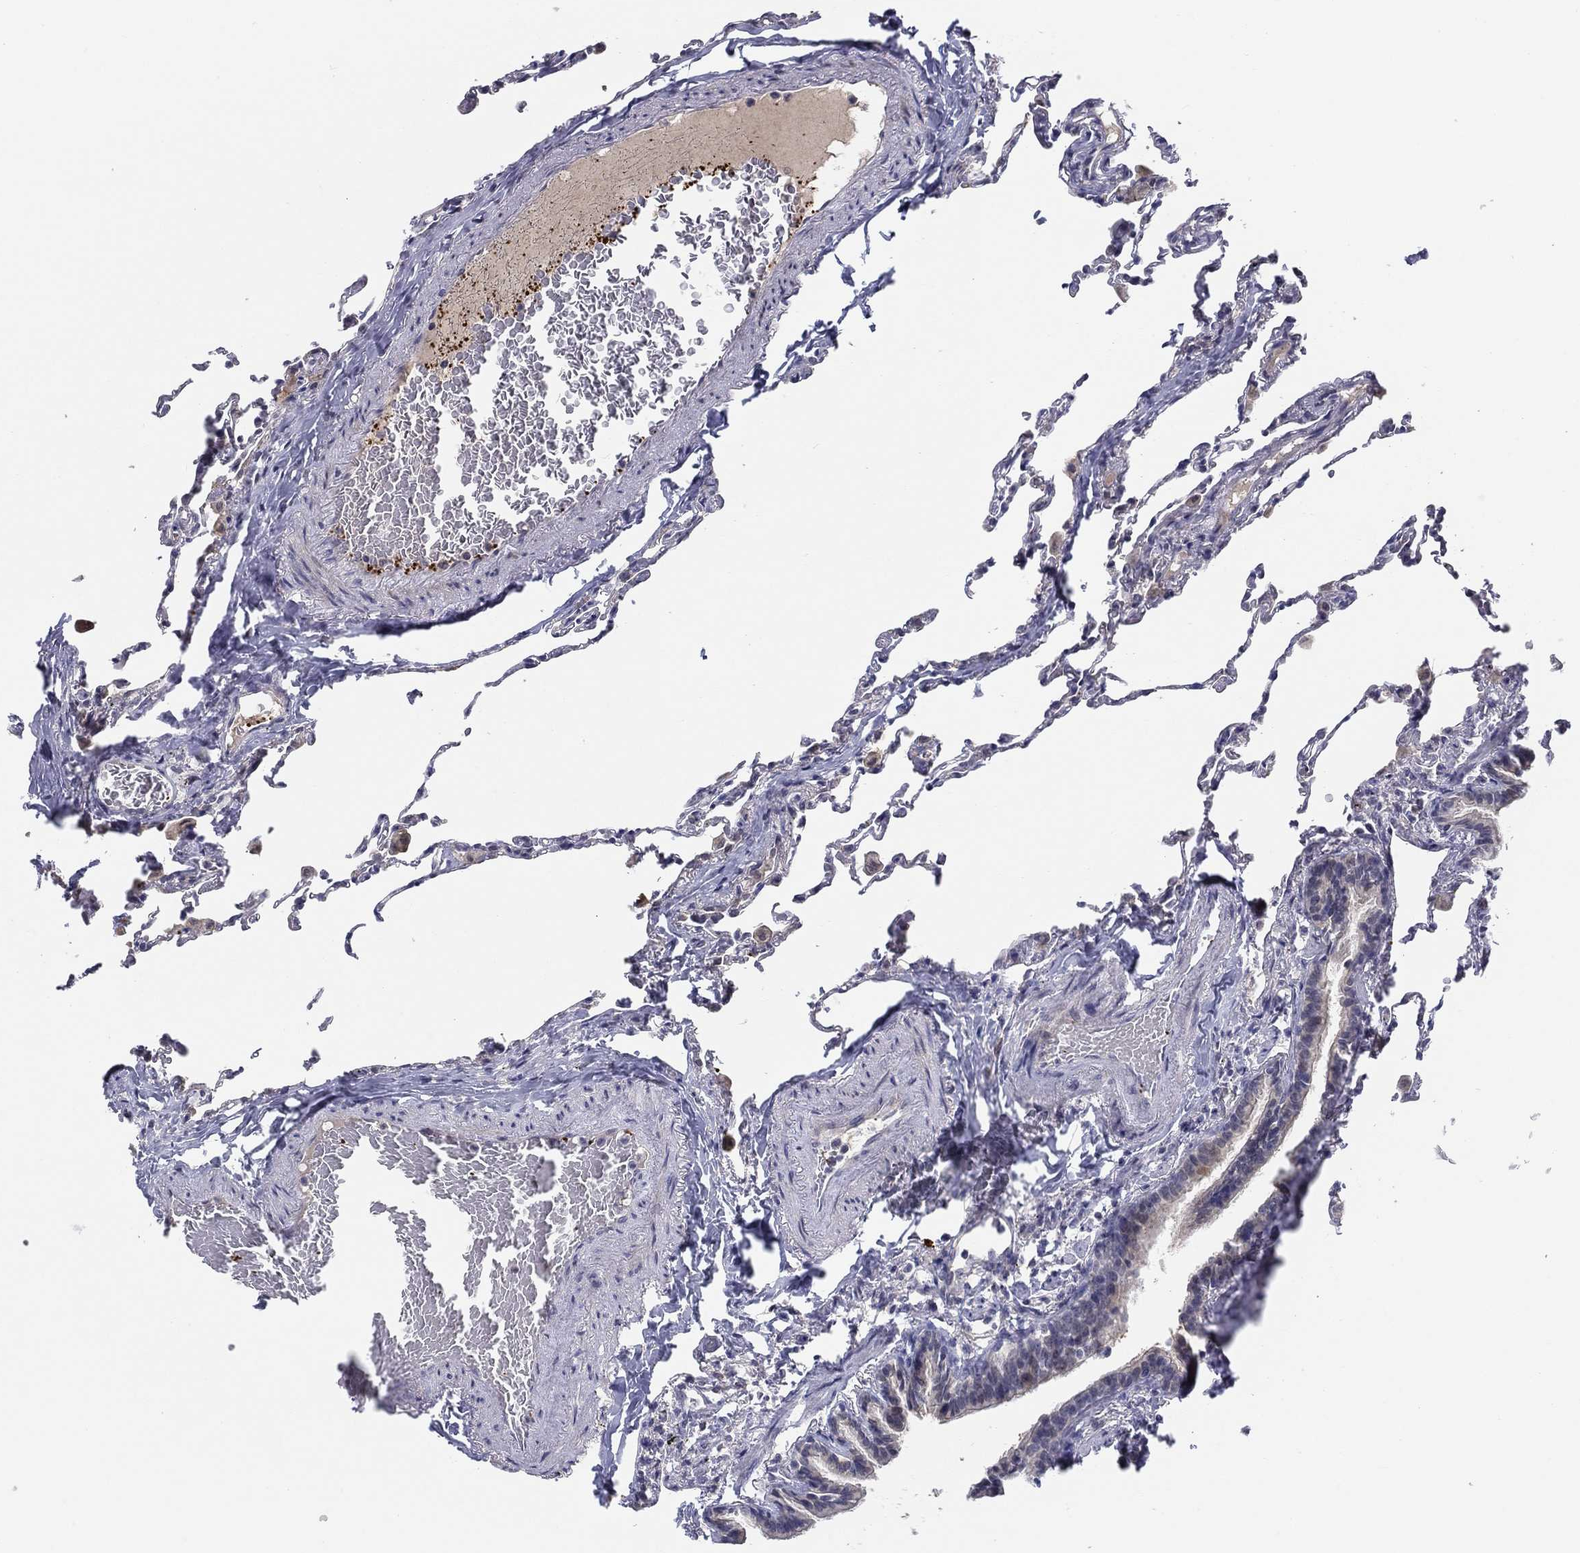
{"staining": {"intensity": "negative", "quantity": "none", "location": "none"}, "tissue": "lung", "cell_type": "Alveolar cells", "image_type": "normal", "snomed": [{"axis": "morphology", "description": "Normal tissue, NOS"}, {"axis": "topography", "description": "Lung"}], "caption": "Alveolar cells are negative for brown protein staining in benign lung. (DAB immunohistochemistry visualized using brightfield microscopy, high magnification).", "gene": "ALOX12", "patient": {"sex": "female", "age": 57}}